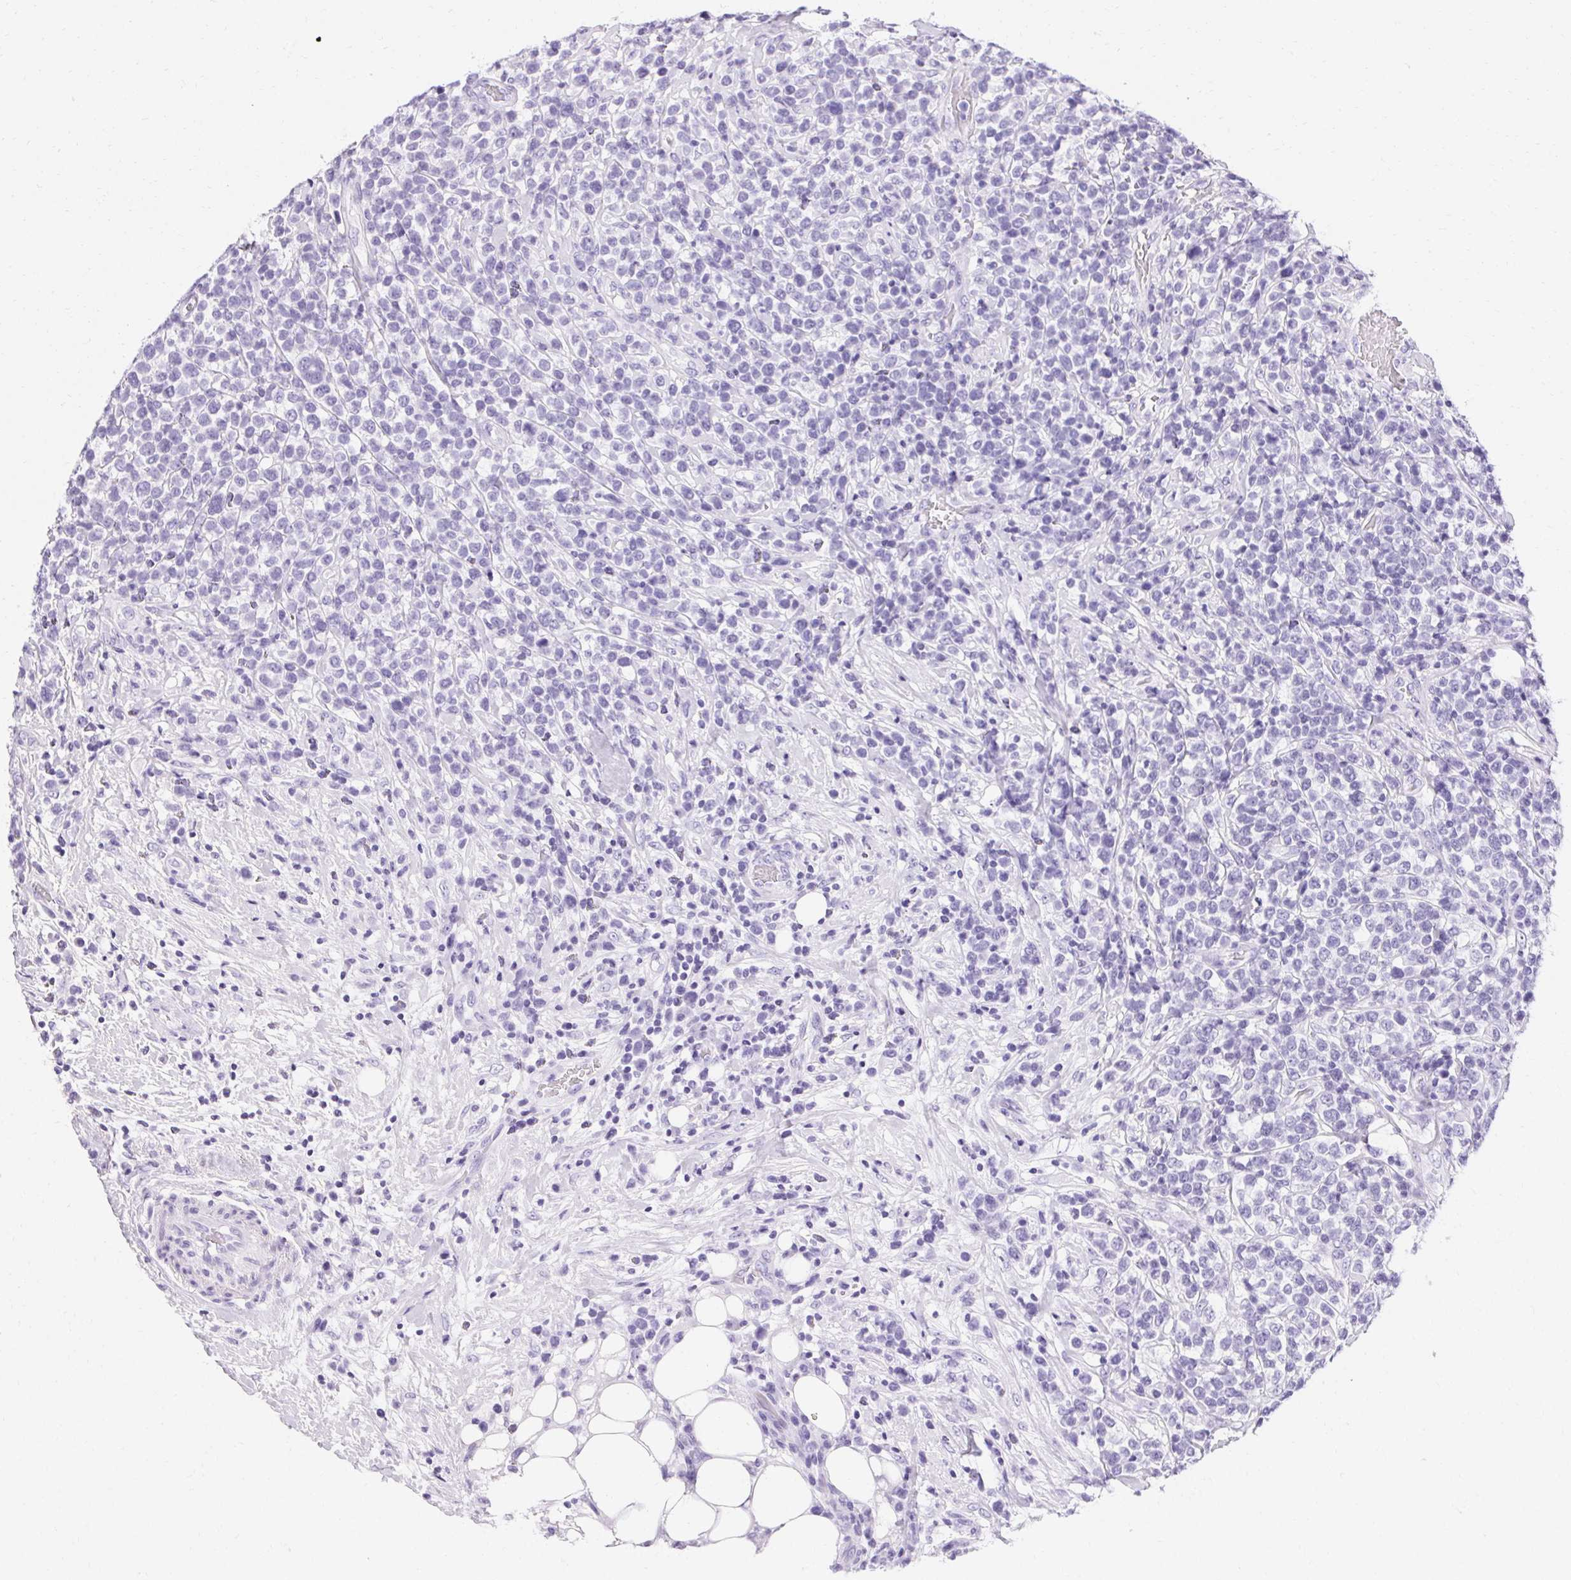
{"staining": {"intensity": "negative", "quantity": "none", "location": "none"}, "tissue": "lymphoma", "cell_type": "Tumor cells", "image_type": "cancer", "snomed": [{"axis": "morphology", "description": "Malignant lymphoma, non-Hodgkin's type, High grade"}, {"axis": "topography", "description": "Soft tissue"}], "caption": "Protein analysis of malignant lymphoma, non-Hodgkin's type (high-grade) demonstrates no significant staining in tumor cells.", "gene": "ASGR2", "patient": {"sex": "female", "age": 56}}